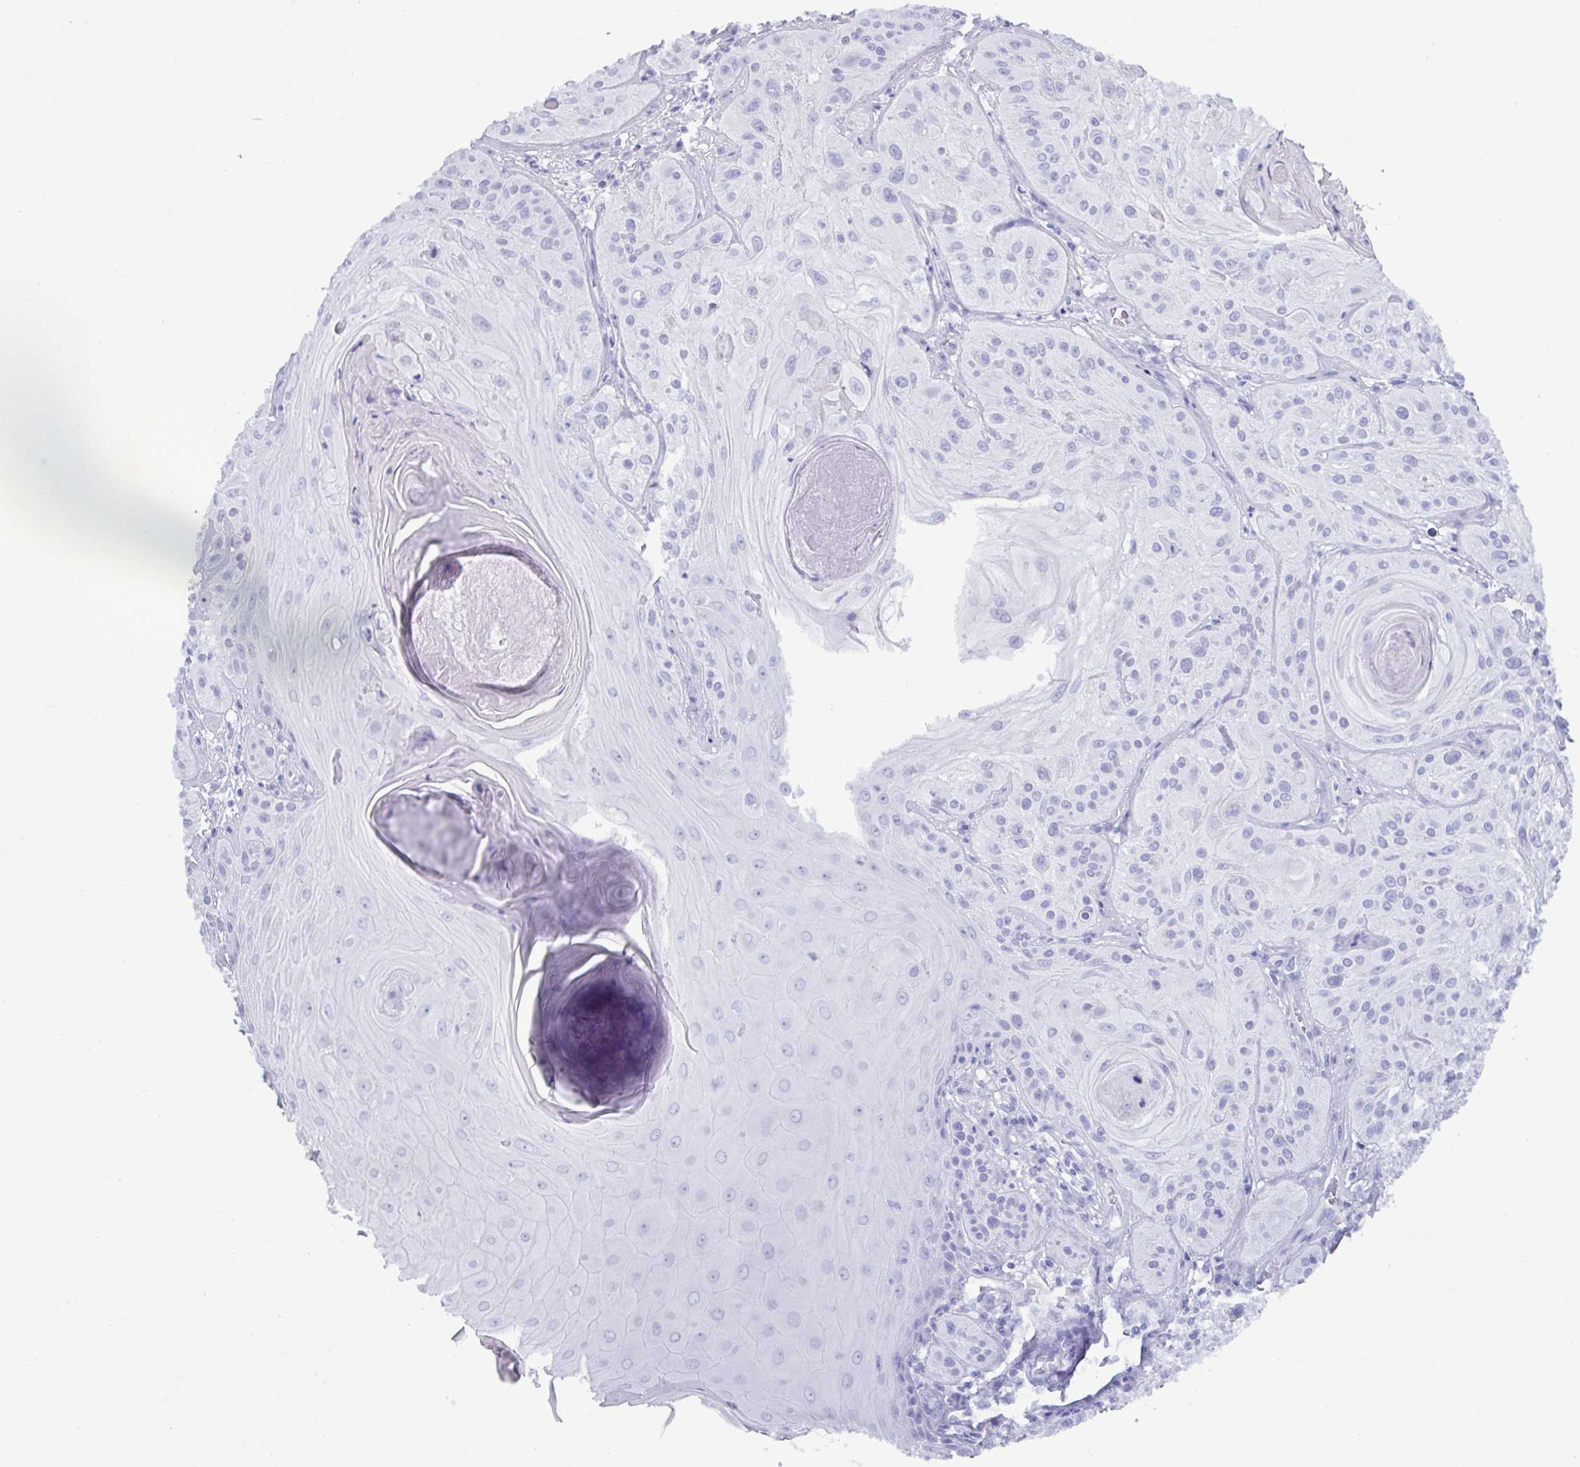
{"staining": {"intensity": "negative", "quantity": "none", "location": "none"}, "tissue": "skin cancer", "cell_type": "Tumor cells", "image_type": "cancer", "snomed": [{"axis": "morphology", "description": "Squamous cell carcinoma, NOS"}, {"axis": "topography", "description": "Skin"}], "caption": "Immunohistochemistry of skin squamous cell carcinoma demonstrates no expression in tumor cells. The staining was performed using DAB to visualize the protein expression in brown, while the nuclei were stained in blue with hematoxylin (Magnification: 20x).", "gene": "MRGPRG", "patient": {"sex": "male", "age": 85}}